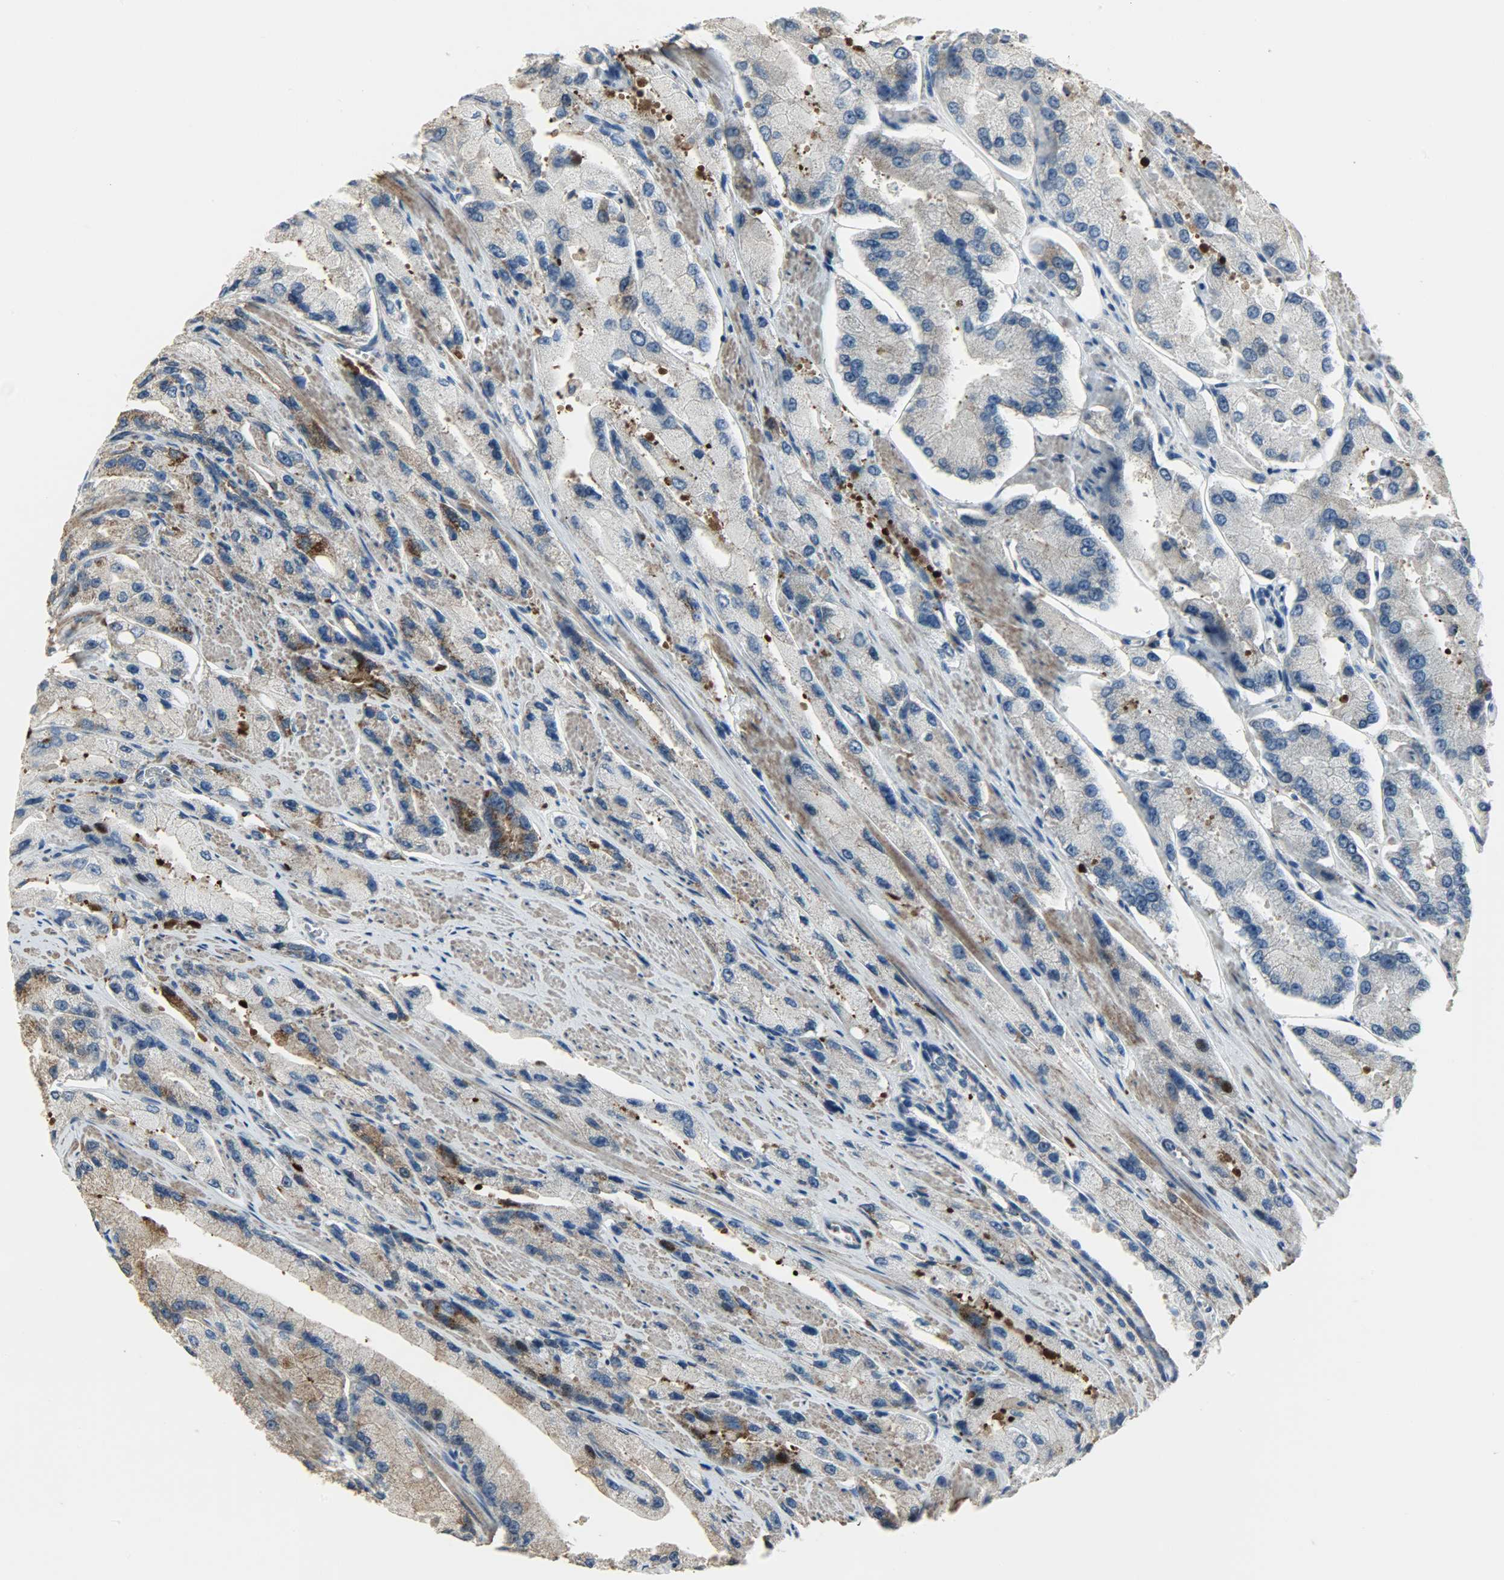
{"staining": {"intensity": "moderate", "quantity": "<25%", "location": "cytoplasmic/membranous"}, "tissue": "prostate cancer", "cell_type": "Tumor cells", "image_type": "cancer", "snomed": [{"axis": "morphology", "description": "Adenocarcinoma, High grade"}, {"axis": "topography", "description": "Prostate"}], "caption": "Tumor cells demonstrate low levels of moderate cytoplasmic/membranous positivity in about <25% of cells in prostate high-grade adenocarcinoma.", "gene": "DNAJA4", "patient": {"sex": "male", "age": 58}}